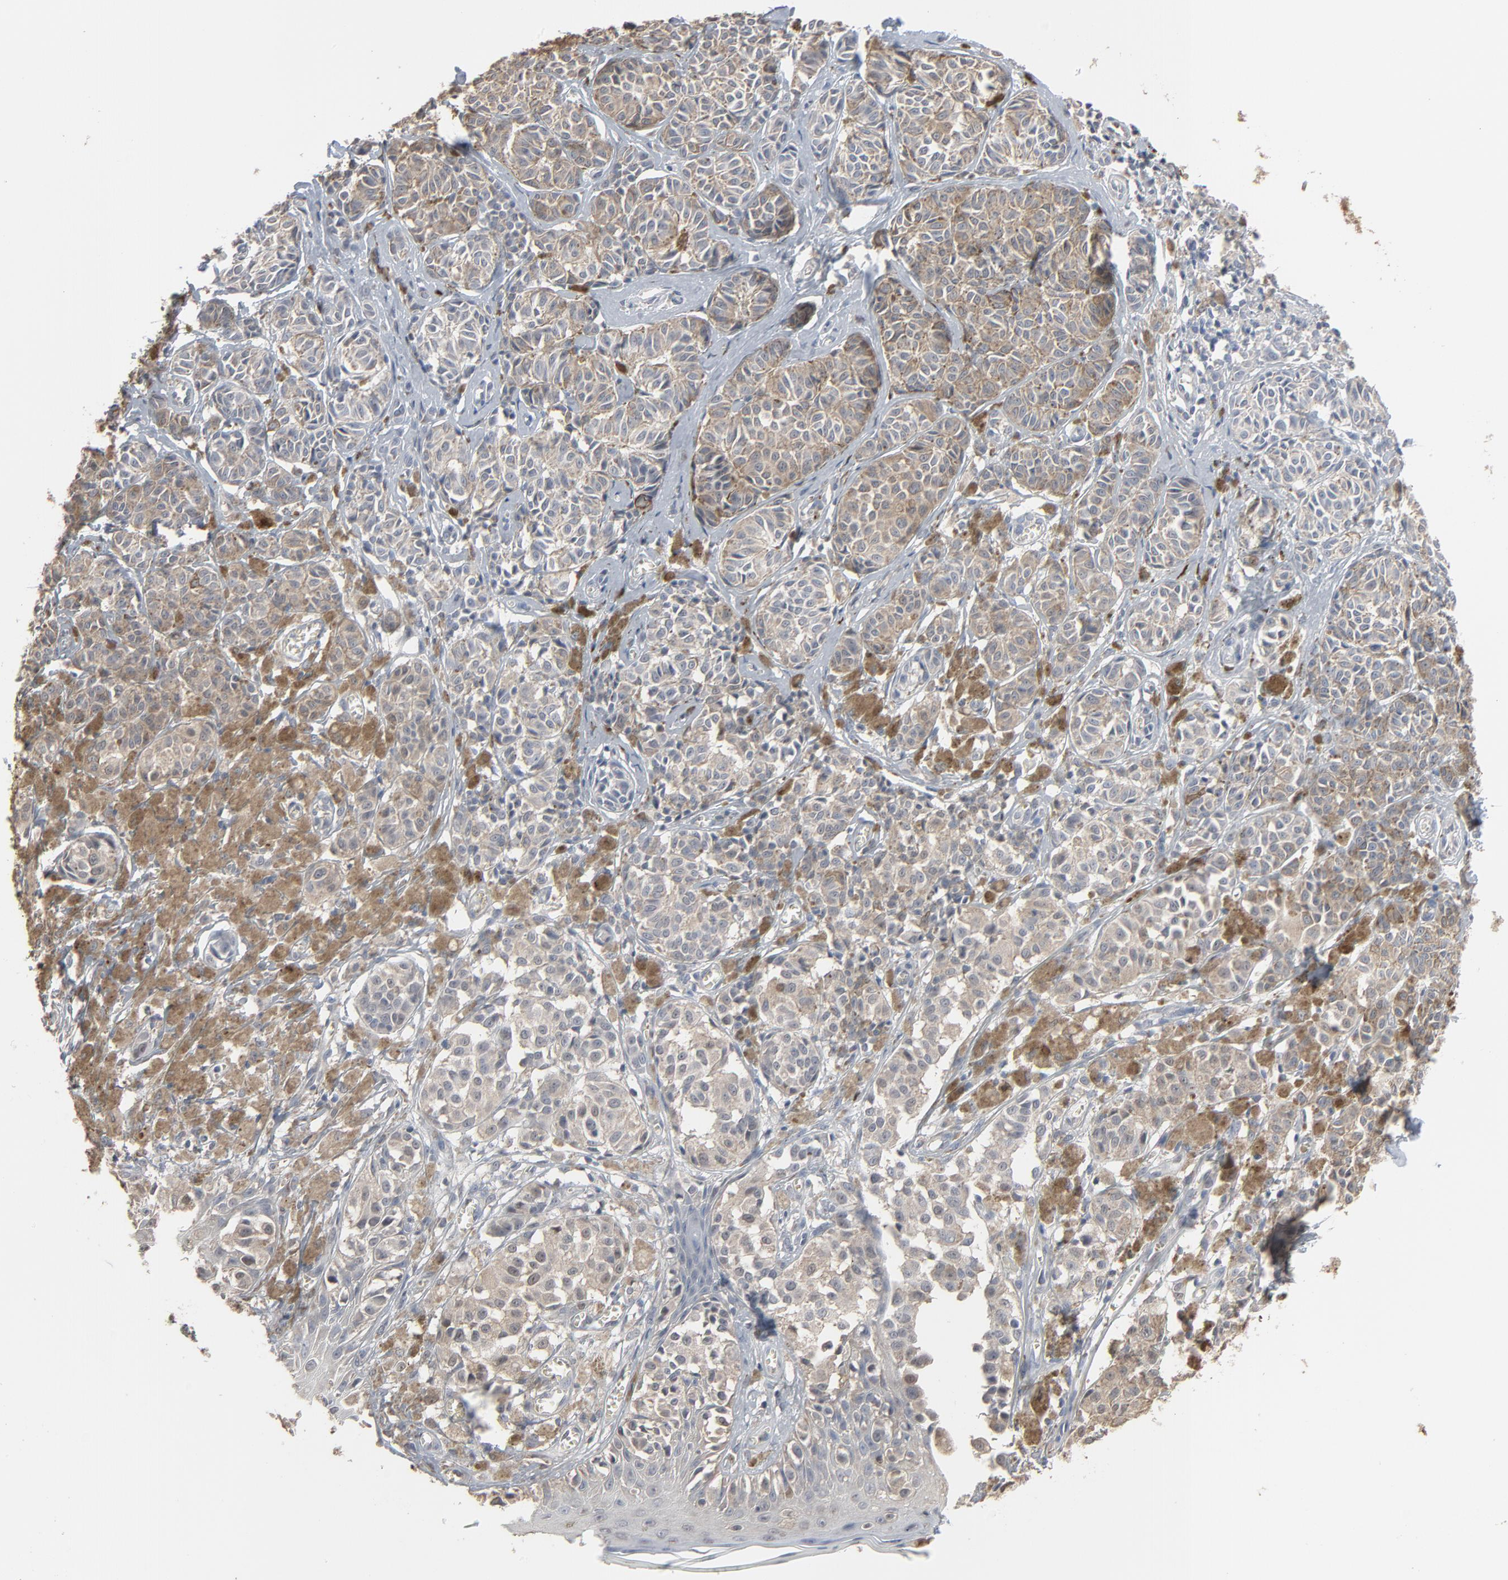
{"staining": {"intensity": "weak", "quantity": ">75%", "location": "cytoplasmic/membranous"}, "tissue": "melanoma", "cell_type": "Tumor cells", "image_type": "cancer", "snomed": [{"axis": "morphology", "description": "Malignant melanoma, NOS"}, {"axis": "topography", "description": "Skin"}], "caption": "Immunohistochemistry image of melanoma stained for a protein (brown), which exhibits low levels of weak cytoplasmic/membranous staining in approximately >75% of tumor cells.", "gene": "CCT5", "patient": {"sex": "male", "age": 76}}